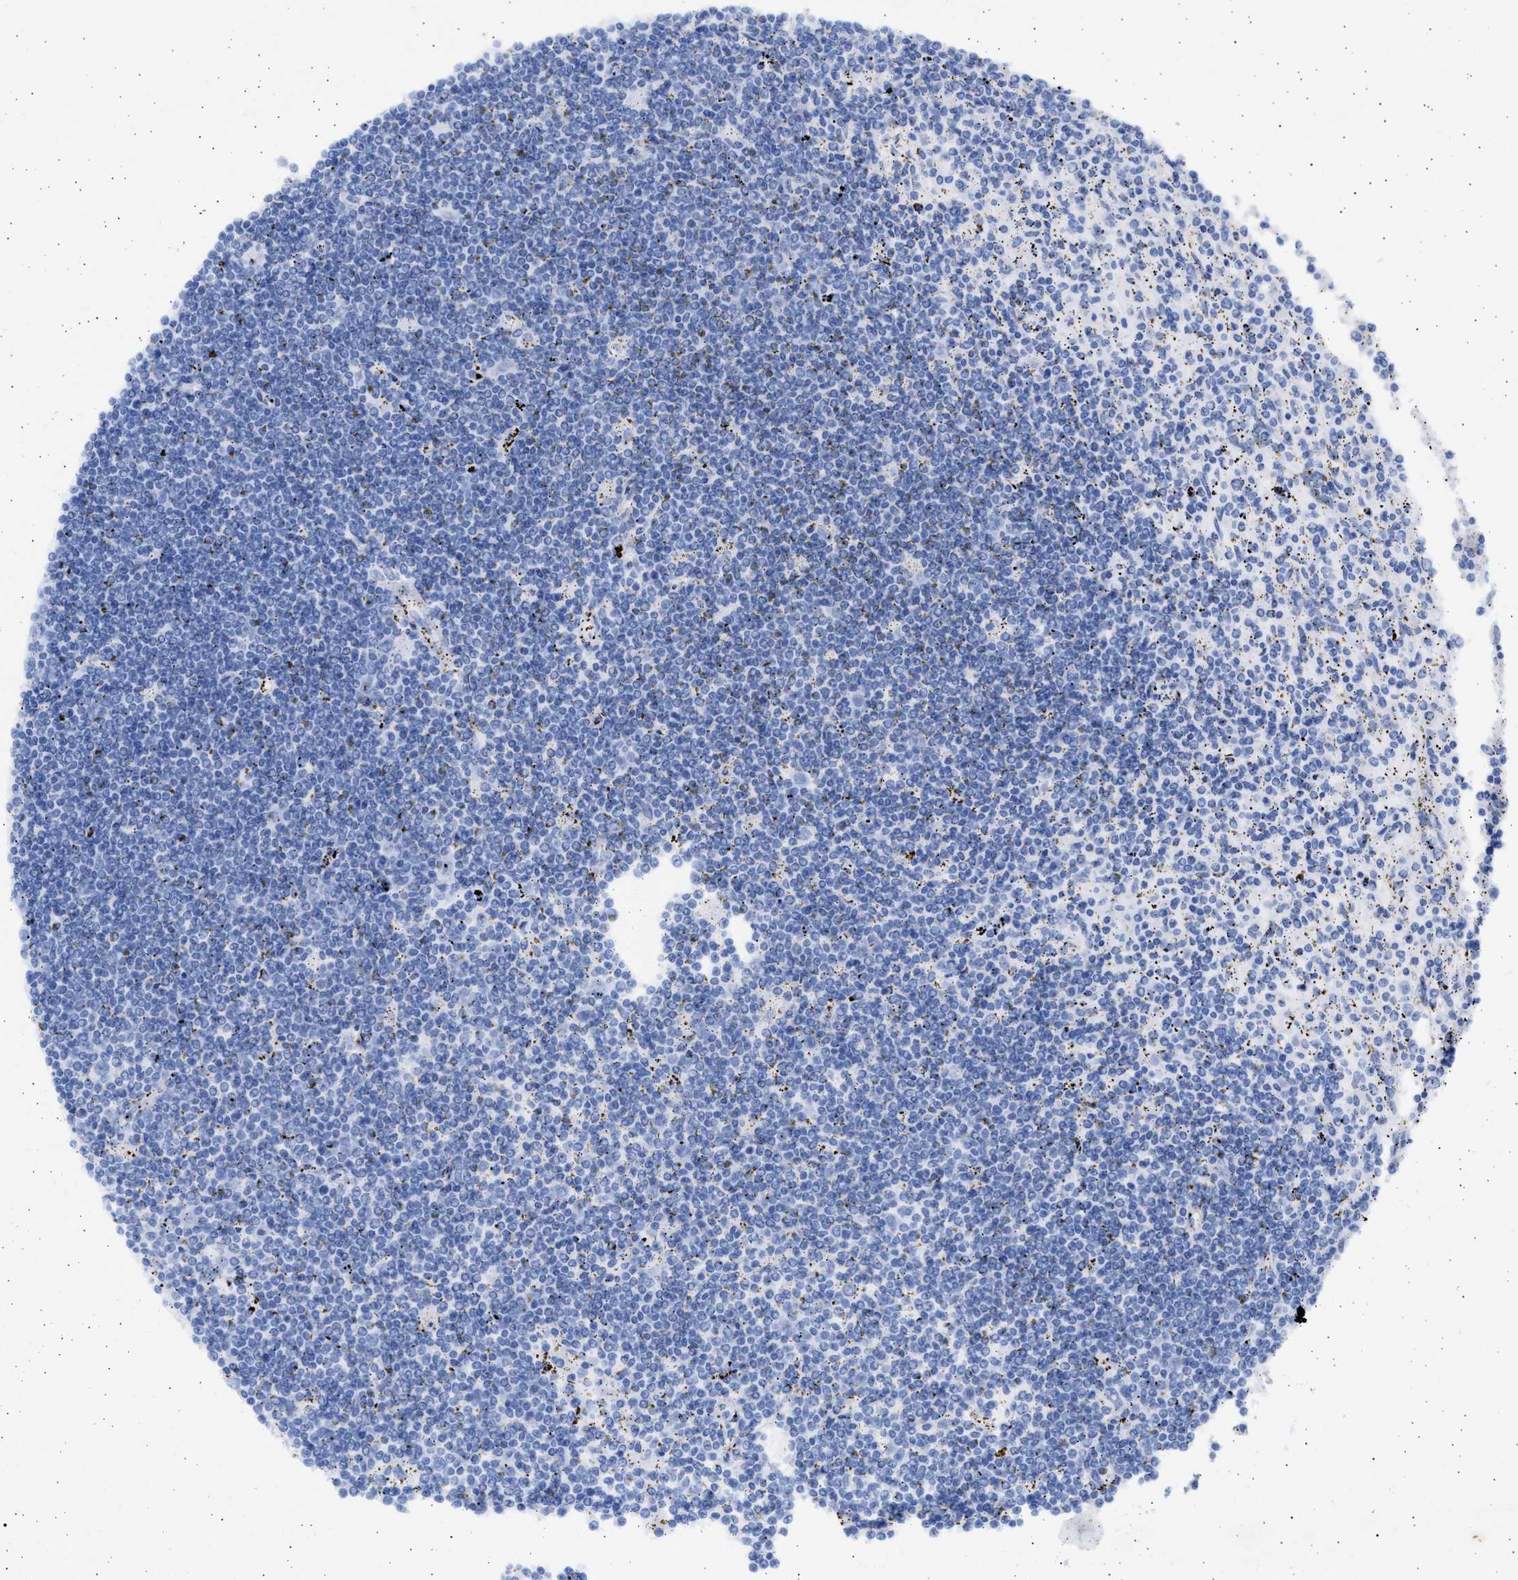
{"staining": {"intensity": "negative", "quantity": "none", "location": "none"}, "tissue": "lymphoma", "cell_type": "Tumor cells", "image_type": "cancer", "snomed": [{"axis": "morphology", "description": "Malignant lymphoma, non-Hodgkin's type, Low grade"}, {"axis": "topography", "description": "Spleen"}], "caption": "Human lymphoma stained for a protein using IHC reveals no expression in tumor cells.", "gene": "NBR1", "patient": {"sex": "male", "age": 76}}